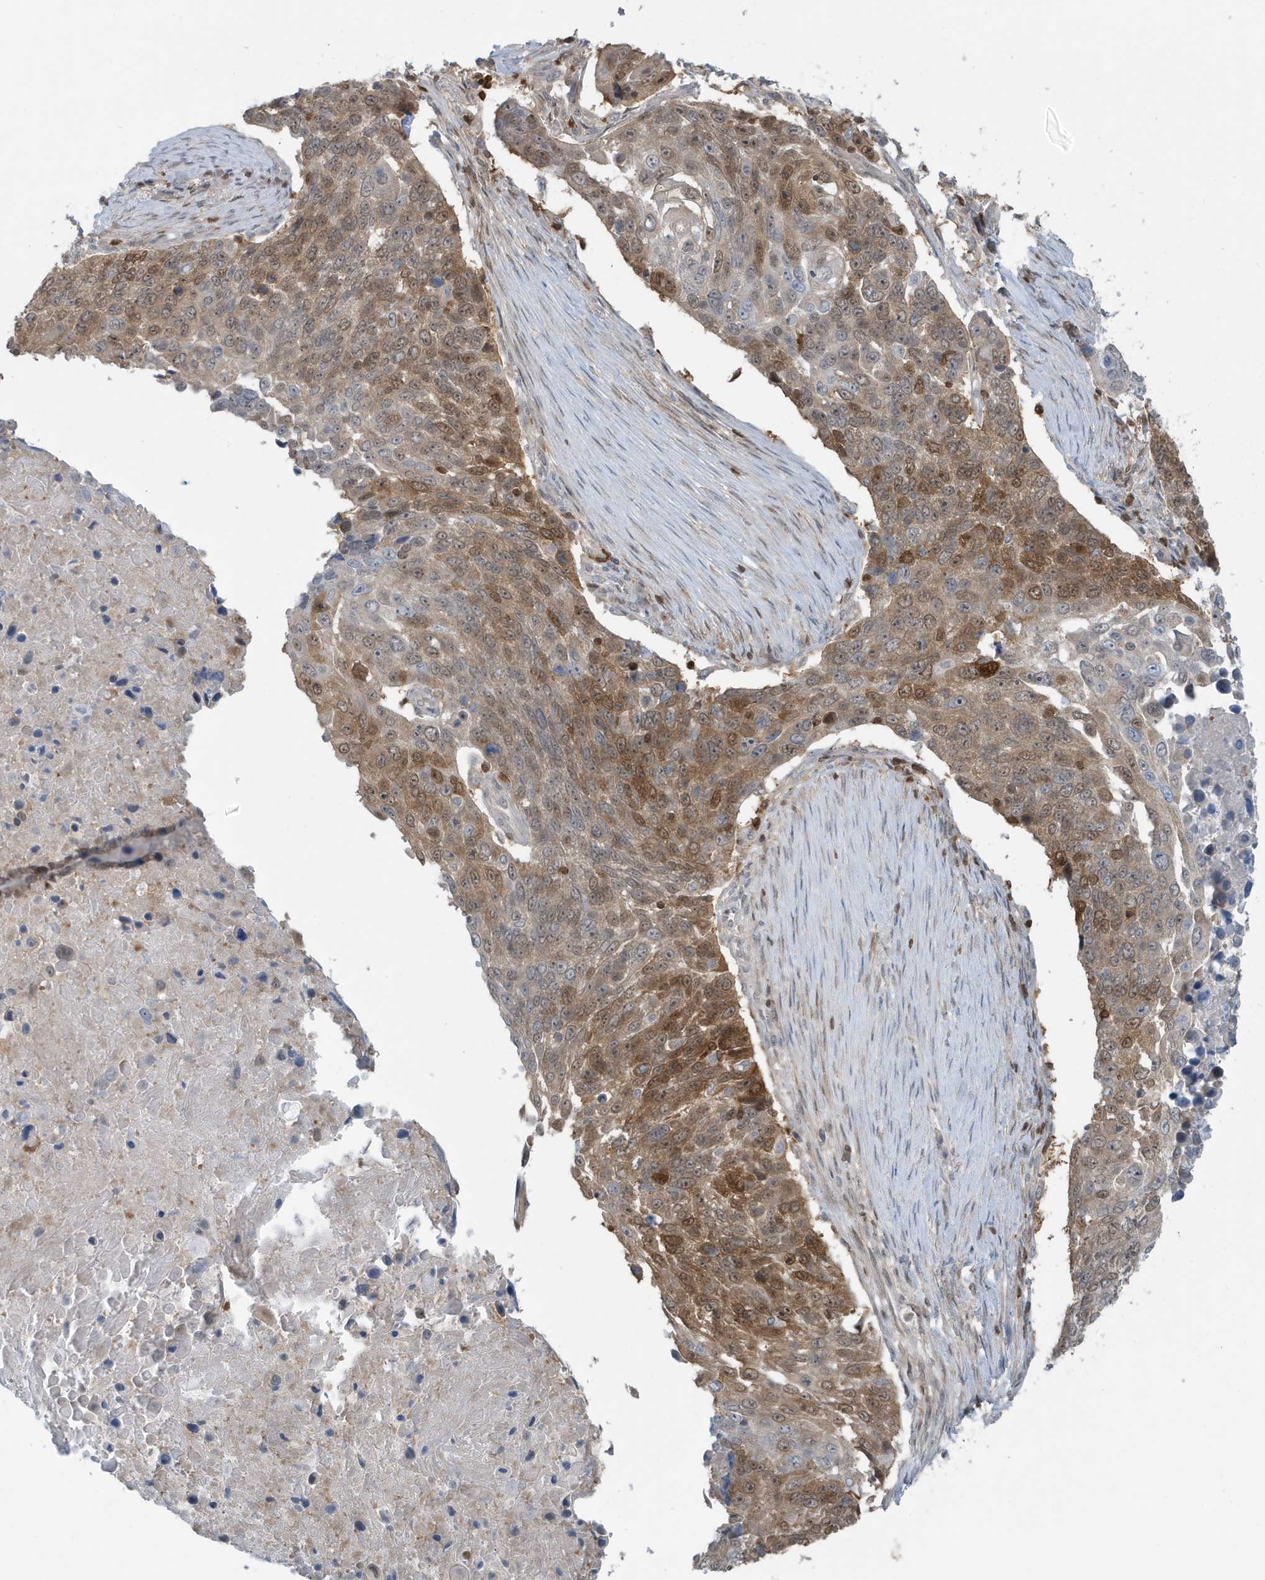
{"staining": {"intensity": "moderate", "quantity": "25%-75%", "location": "cytoplasmic/membranous,nuclear"}, "tissue": "lung cancer", "cell_type": "Tumor cells", "image_type": "cancer", "snomed": [{"axis": "morphology", "description": "Squamous cell carcinoma, NOS"}, {"axis": "topography", "description": "Lung"}], "caption": "Human lung cancer (squamous cell carcinoma) stained with a brown dye displays moderate cytoplasmic/membranous and nuclear positive expression in approximately 25%-75% of tumor cells.", "gene": "OGA", "patient": {"sex": "male", "age": 66}}